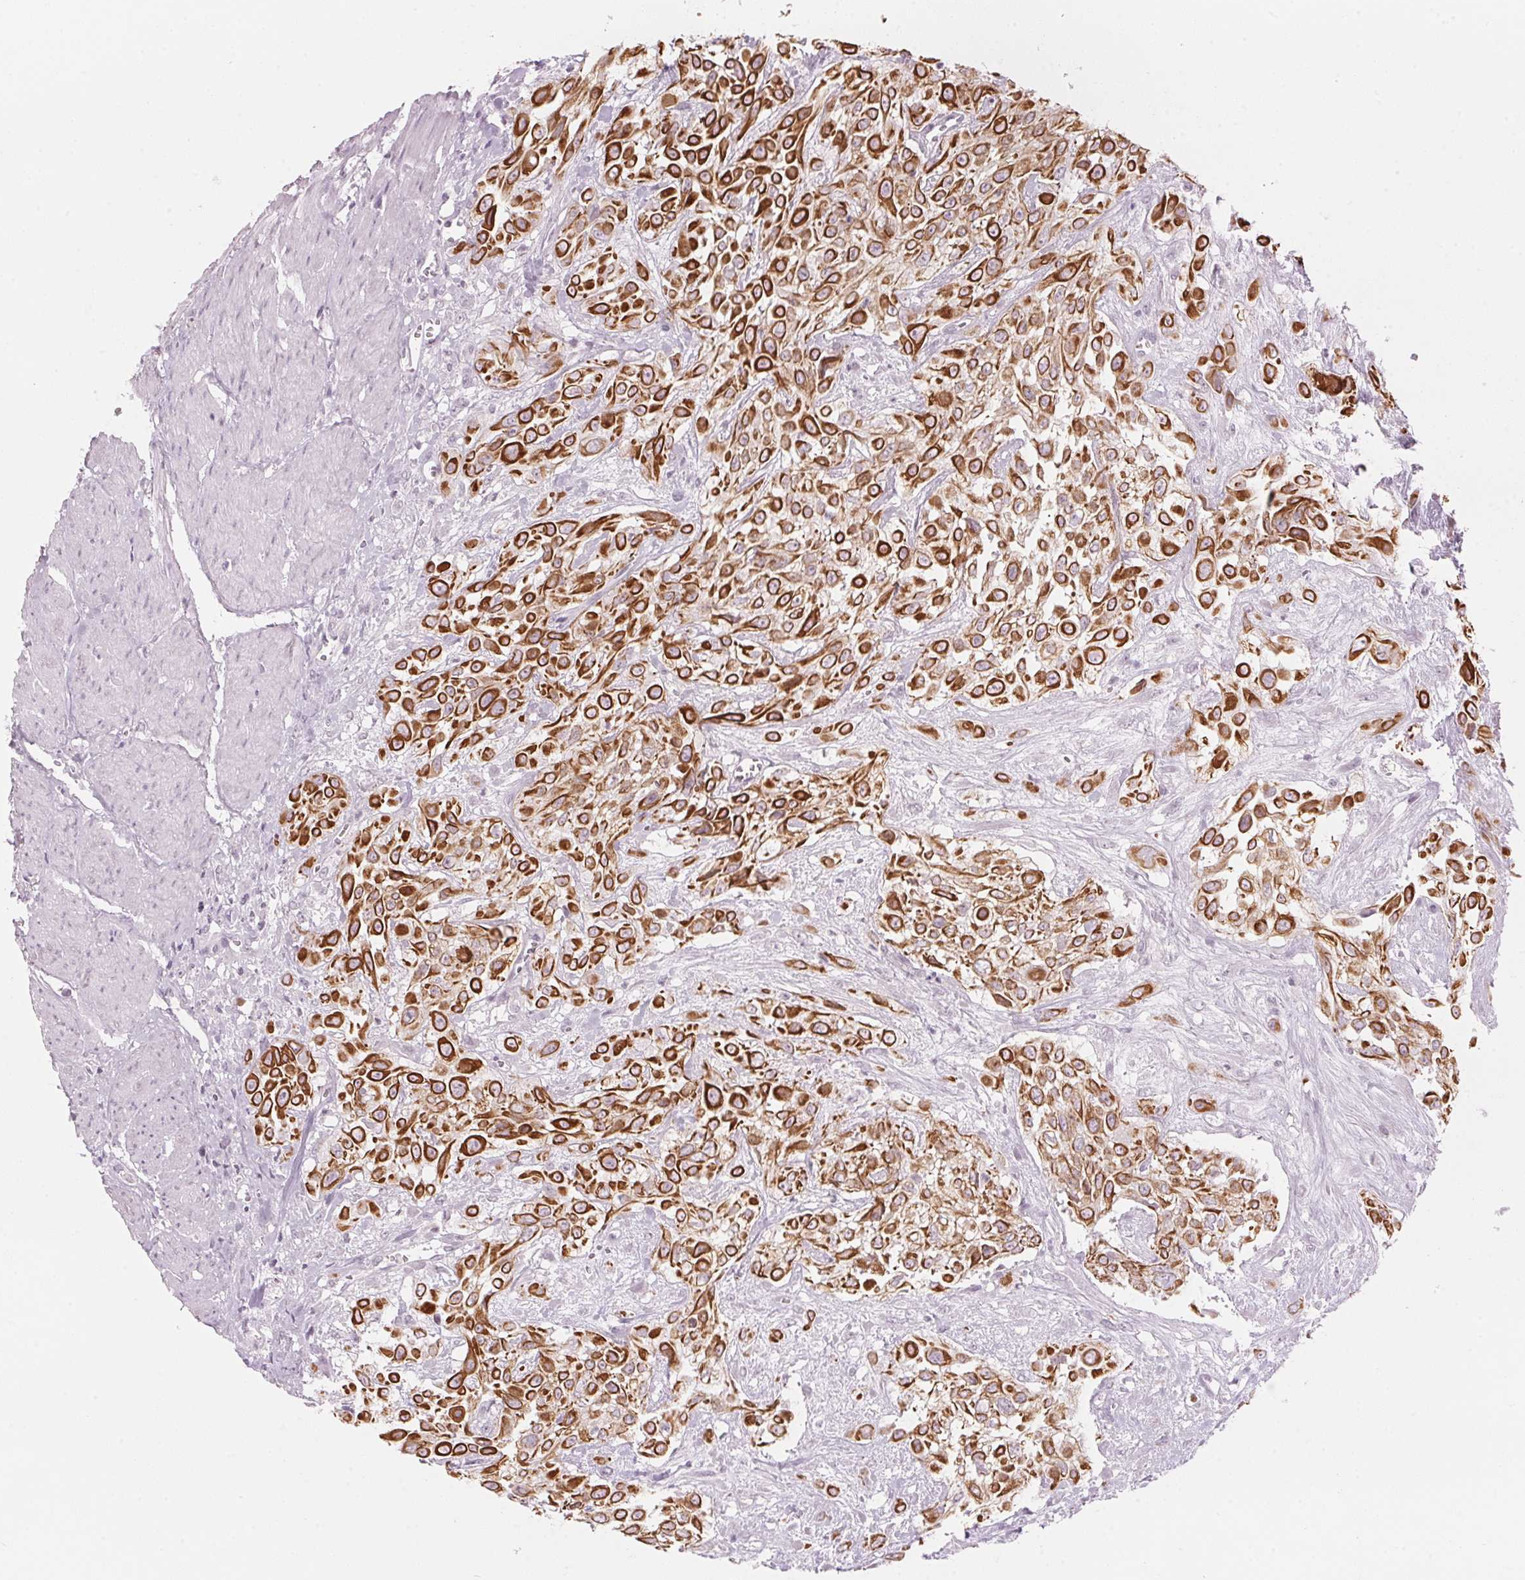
{"staining": {"intensity": "strong", "quantity": ">75%", "location": "cytoplasmic/membranous"}, "tissue": "urothelial cancer", "cell_type": "Tumor cells", "image_type": "cancer", "snomed": [{"axis": "morphology", "description": "Urothelial carcinoma, High grade"}, {"axis": "topography", "description": "Urinary bladder"}], "caption": "A brown stain labels strong cytoplasmic/membranous expression of a protein in urothelial carcinoma (high-grade) tumor cells.", "gene": "SCTR", "patient": {"sex": "male", "age": 57}}